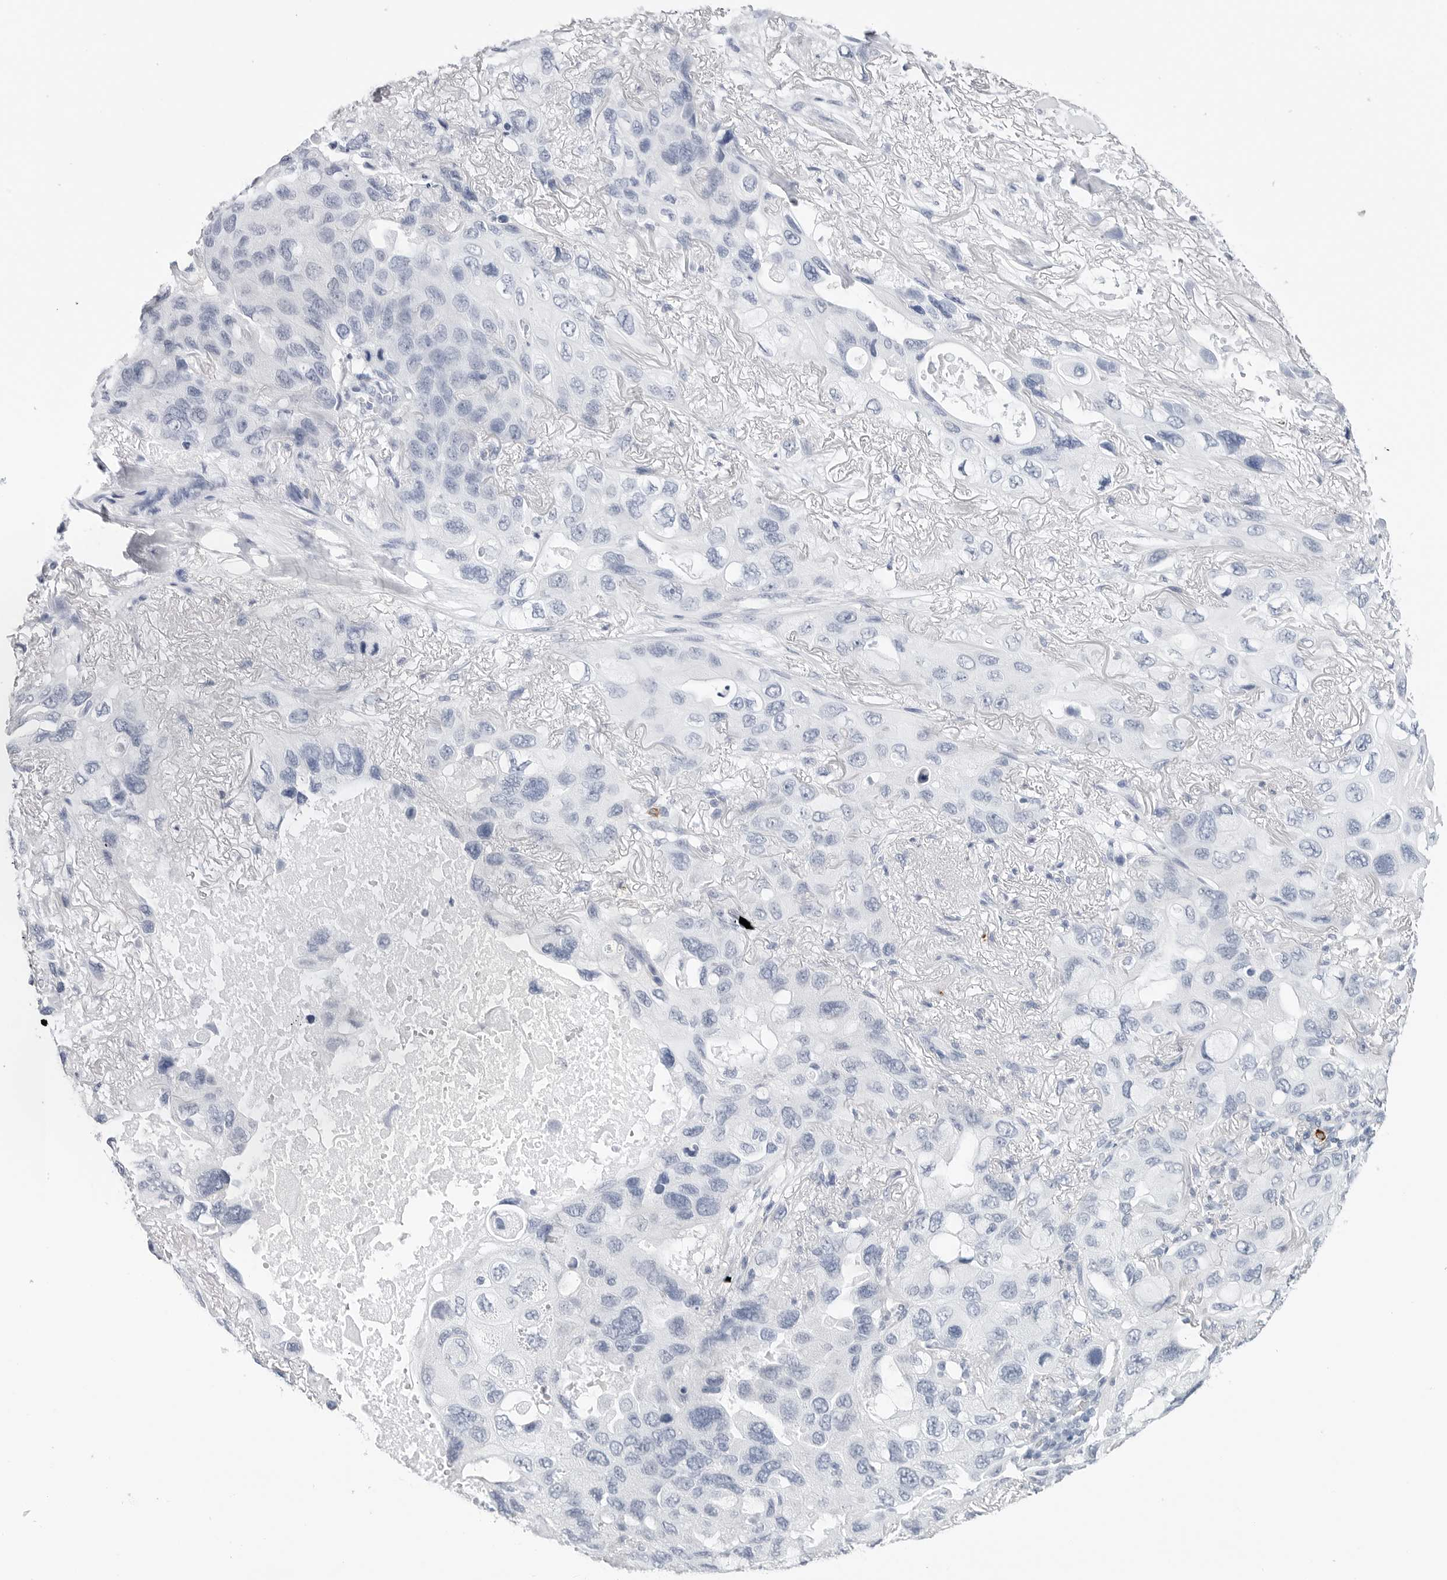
{"staining": {"intensity": "negative", "quantity": "none", "location": "none"}, "tissue": "lung cancer", "cell_type": "Tumor cells", "image_type": "cancer", "snomed": [{"axis": "morphology", "description": "Squamous cell carcinoma, NOS"}, {"axis": "topography", "description": "Lung"}], "caption": "An IHC histopathology image of lung cancer is shown. There is no staining in tumor cells of lung cancer. The staining was performed using DAB (3,3'-diaminobenzidine) to visualize the protein expression in brown, while the nuclei were stained in blue with hematoxylin (Magnification: 20x).", "gene": "HSPB7", "patient": {"sex": "female", "age": 73}}